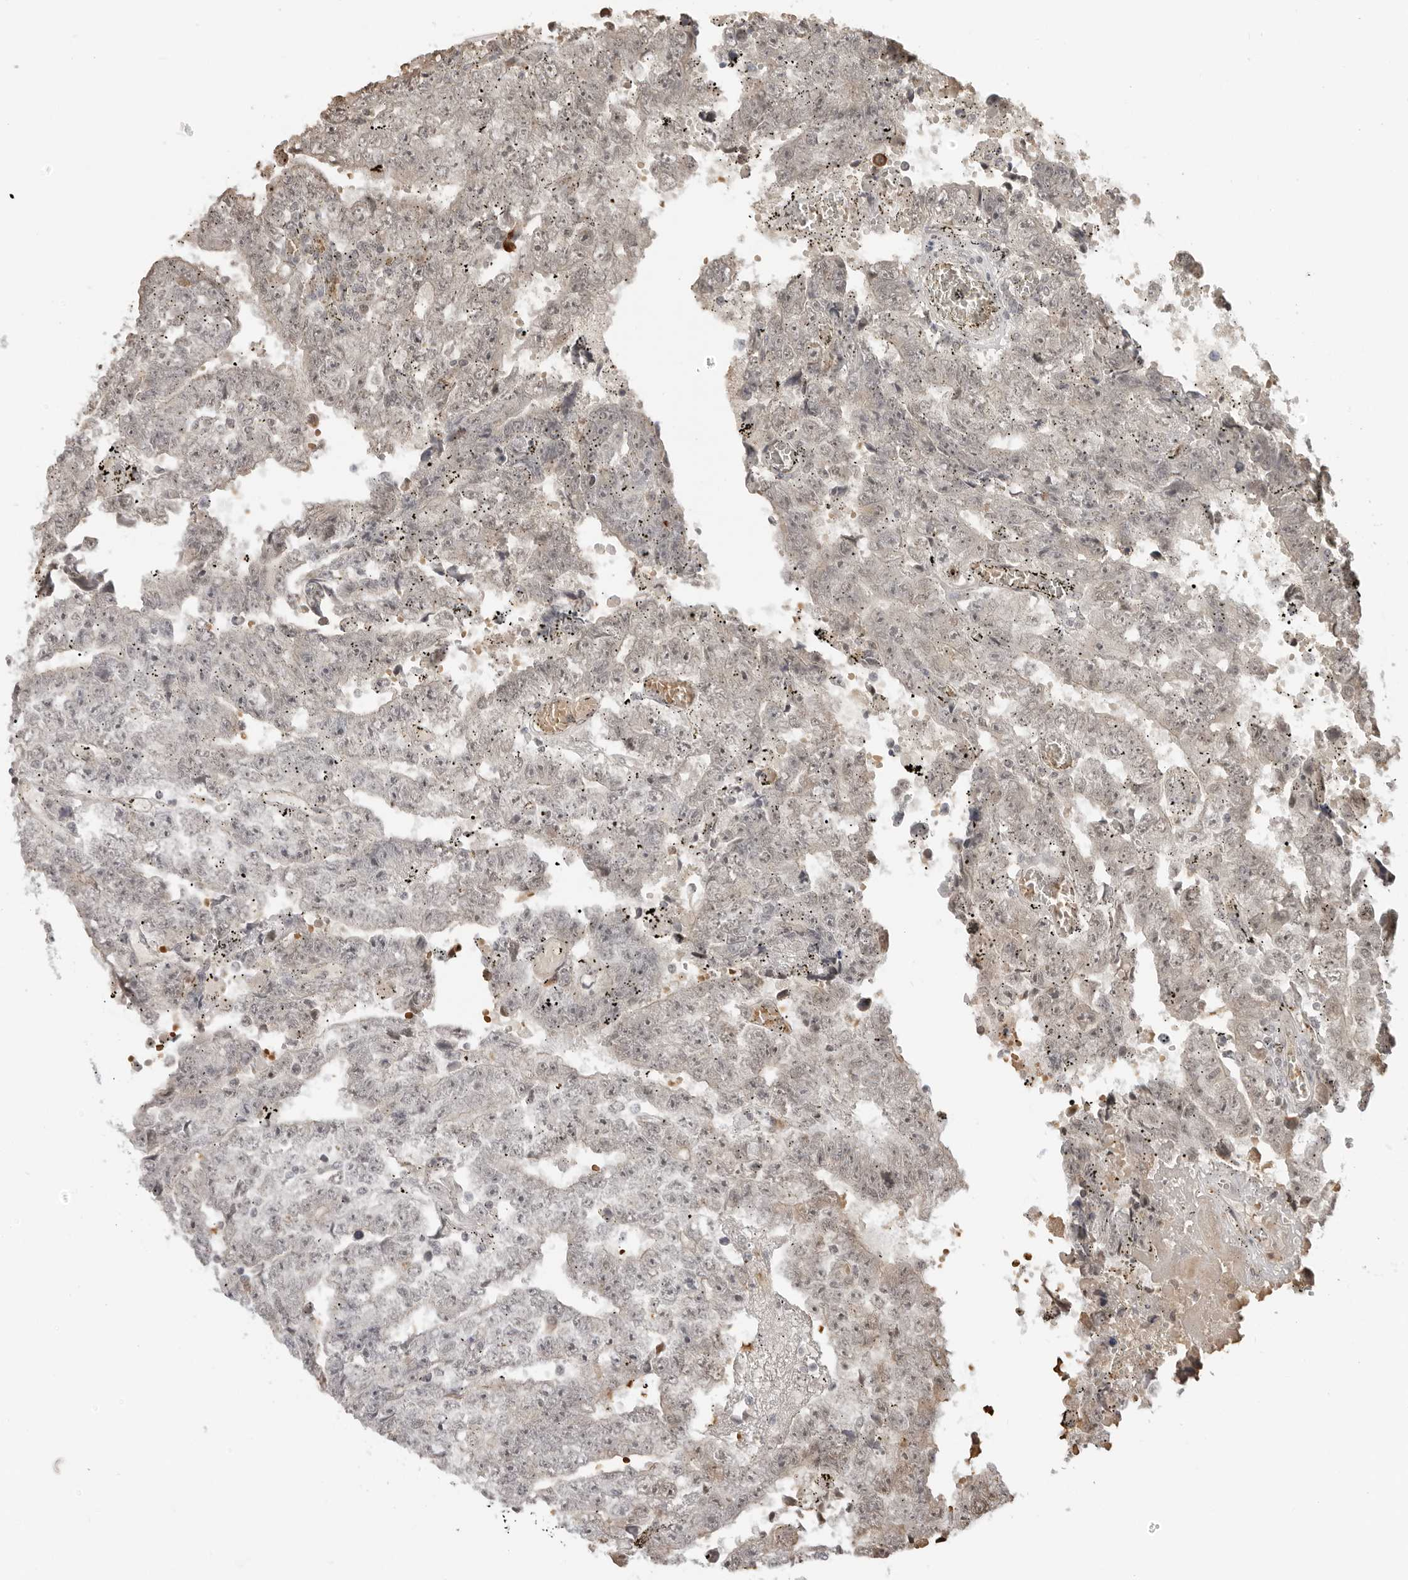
{"staining": {"intensity": "negative", "quantity": "none", "location": "none"}, "tissue": "testis cancer", "cell_type": "Tumor cells", "image_type": "cancer", "snomed": [{"axis": "morphology", "description": "Carcinoma, Embryonal, NOS"}, {"axis": "topography", "description": "Testis"}], "caption": "High power microscopy photomicrograph of an immunohistochemistry image of embryonal carcinoma (testis), revealing no significant positivity in tumor cells.", "gene": "SUGCT", "patient": {"sex": "male", "age": 25}}